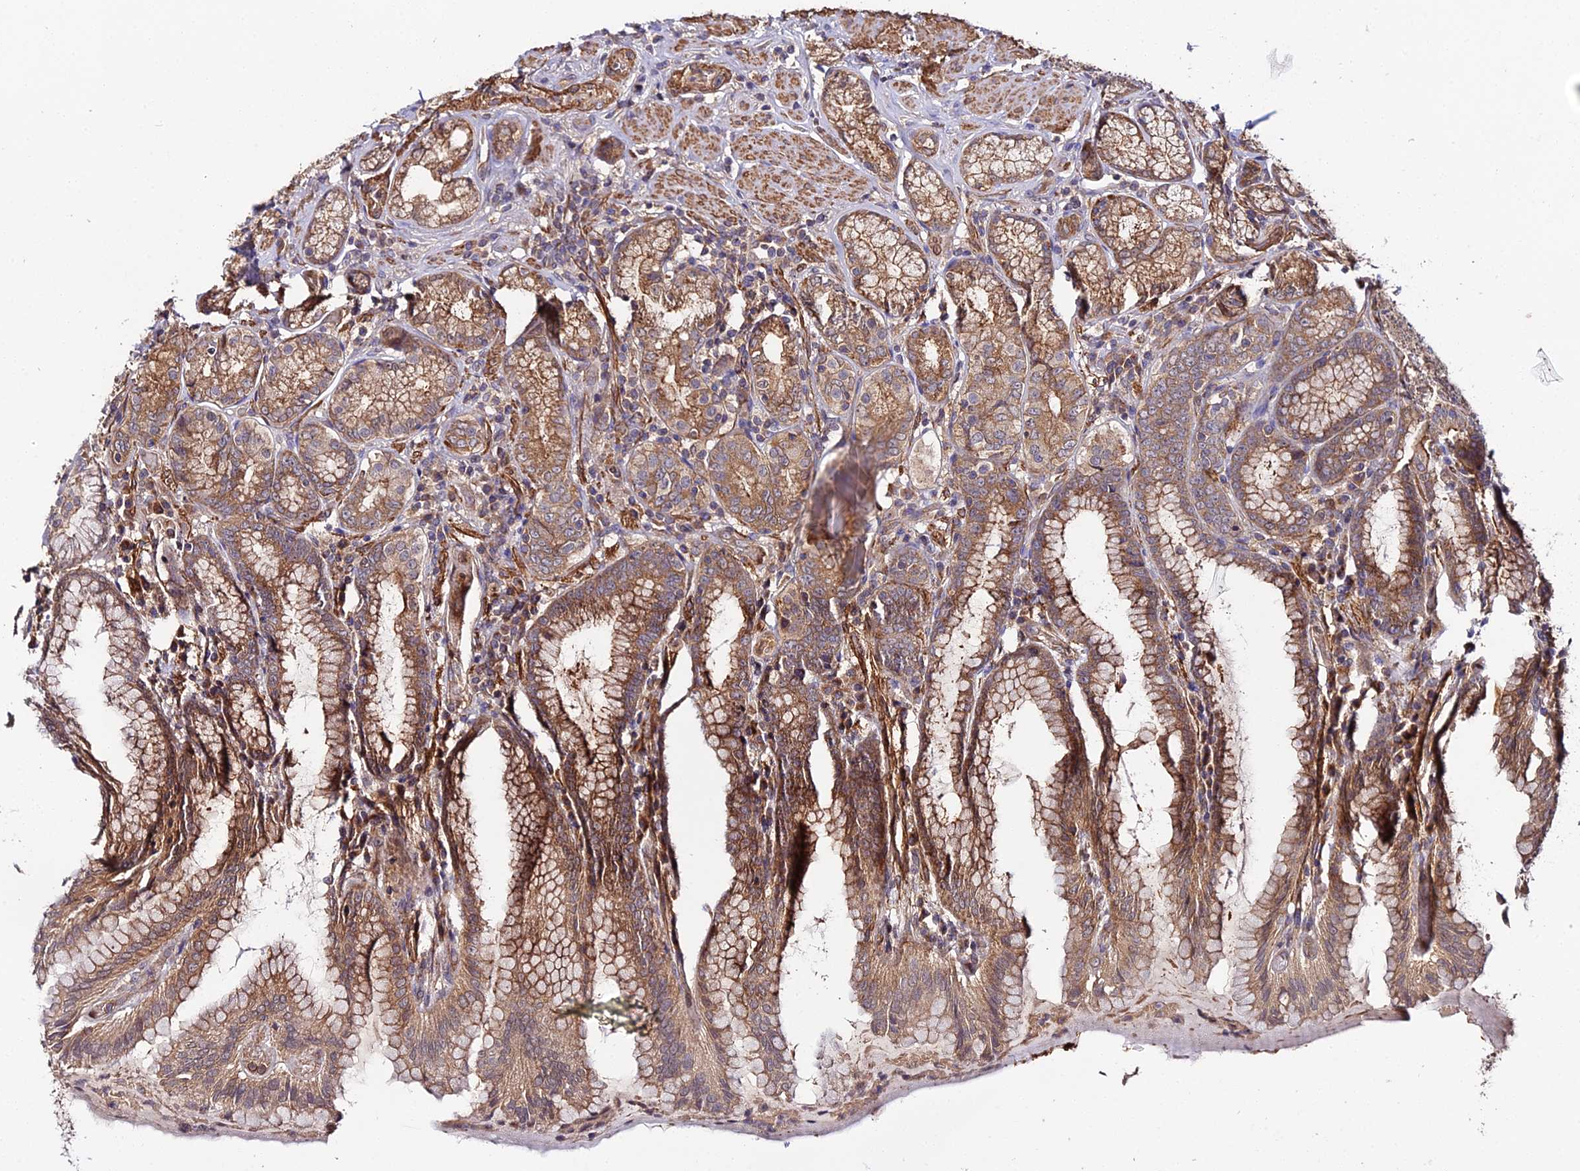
{"staining": {"intensity": "moderate", "quantity": ">75%", "location": "cytoplasmic/membranous"}, "tissue": "stomach", "cell_type": "Glandular cells", "image_type": "normal", "snomed": [{"axis": "morphology", "description": "Normal tissue, NOS"}, {"axis": "topography", "description": "Stomach, upper"}, {"axis": "topography", "description": "Stomach, lower"}], "caption": "Immunohistochemical staining of benign stomach demonstrates >75% levels of moderate cytoplasmic/membranous protein expression in about >75% of glandular cells.", "gene": "TRIM26", "patient": {"sex": "female", "age": 76}}